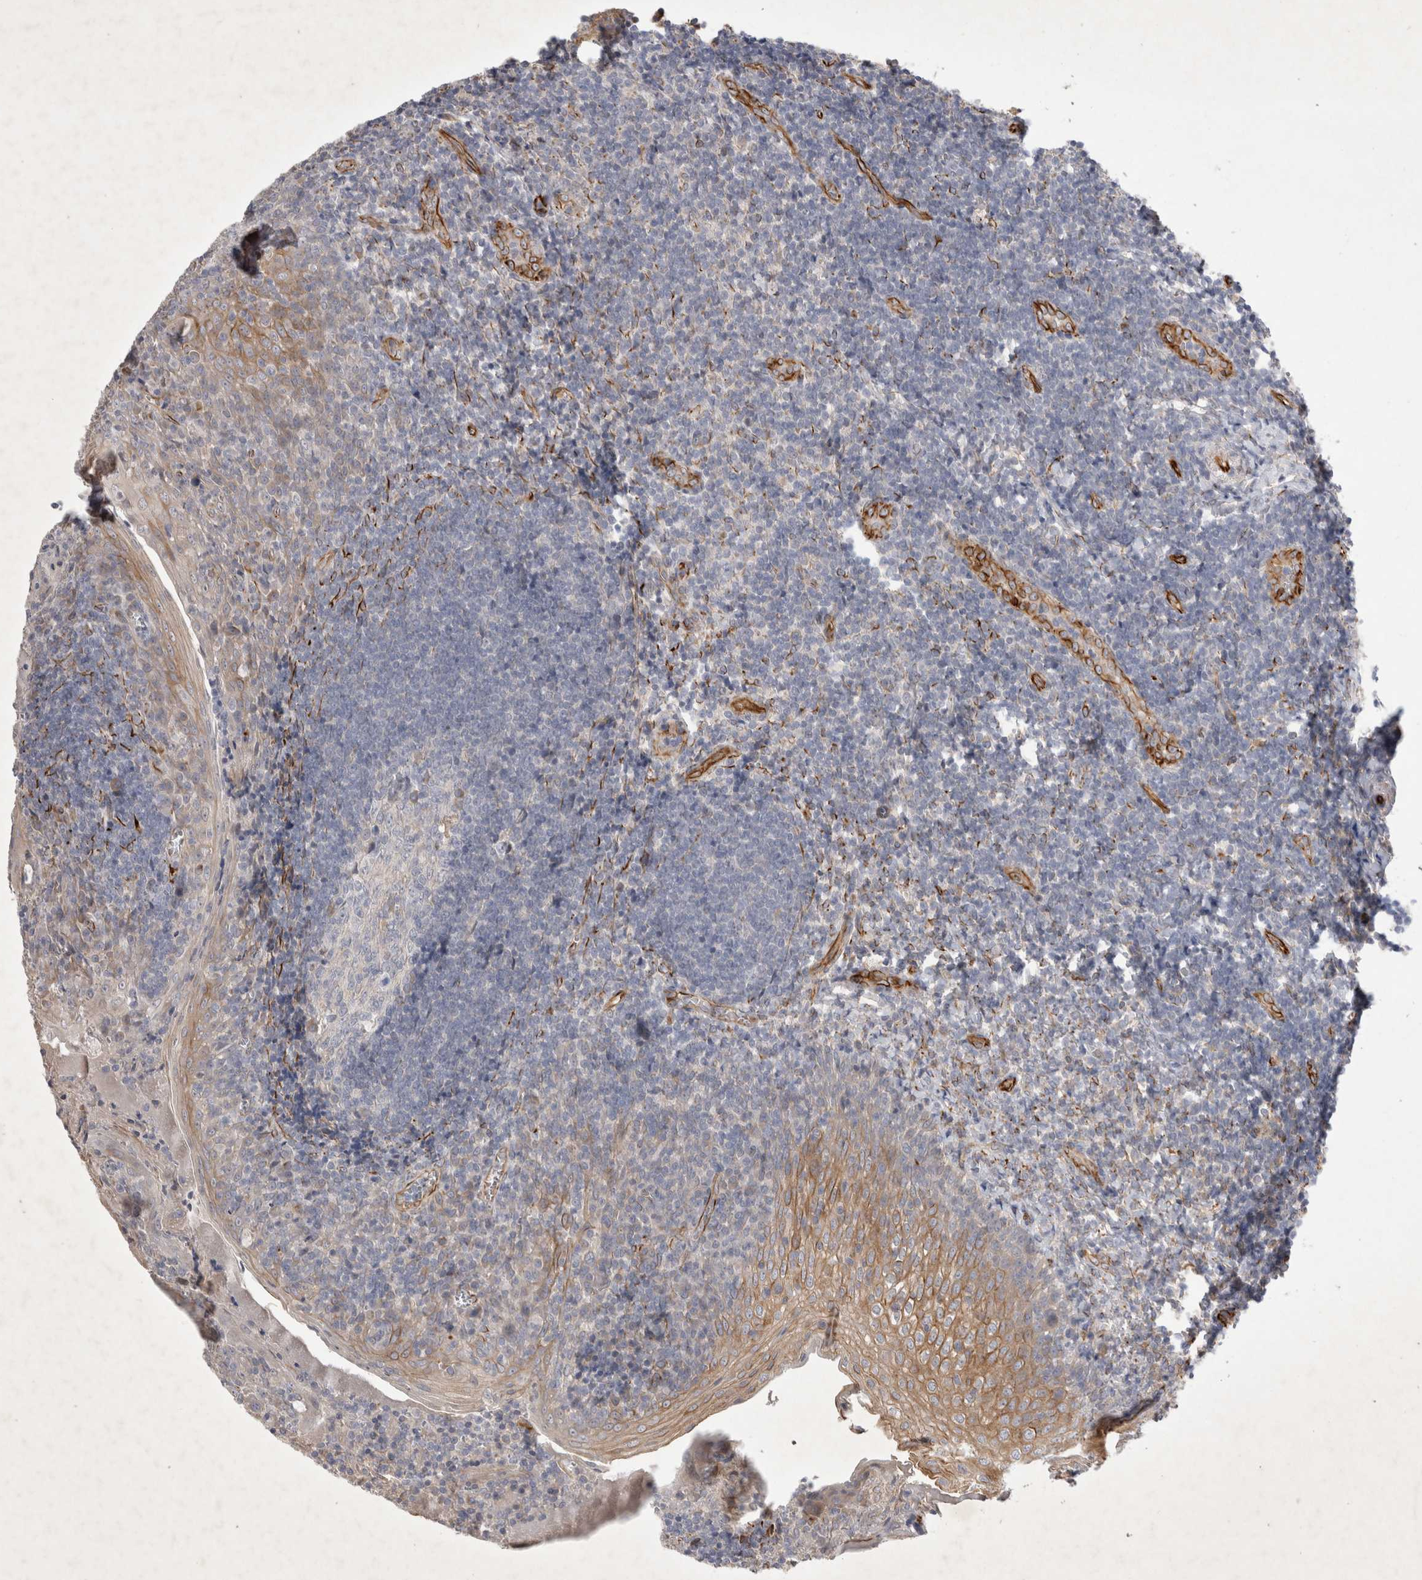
{"staining": {"intensity": "negative", "quantity": "none", "location": "none"}, "tissue": "tonsil", "cell_type": "Germinal center cells", "image_type": "normal", "snomed": [{"axis": "morphology", "description": "Normal tissue, NOS"}, {"axis": "topography", "description": "Tonsil"}], "caption": "The micrograph shows no significant positivity in germinal center cells of tonsil.", "gene": "NMU", "patient": {"sex": "male", "age": 27}}